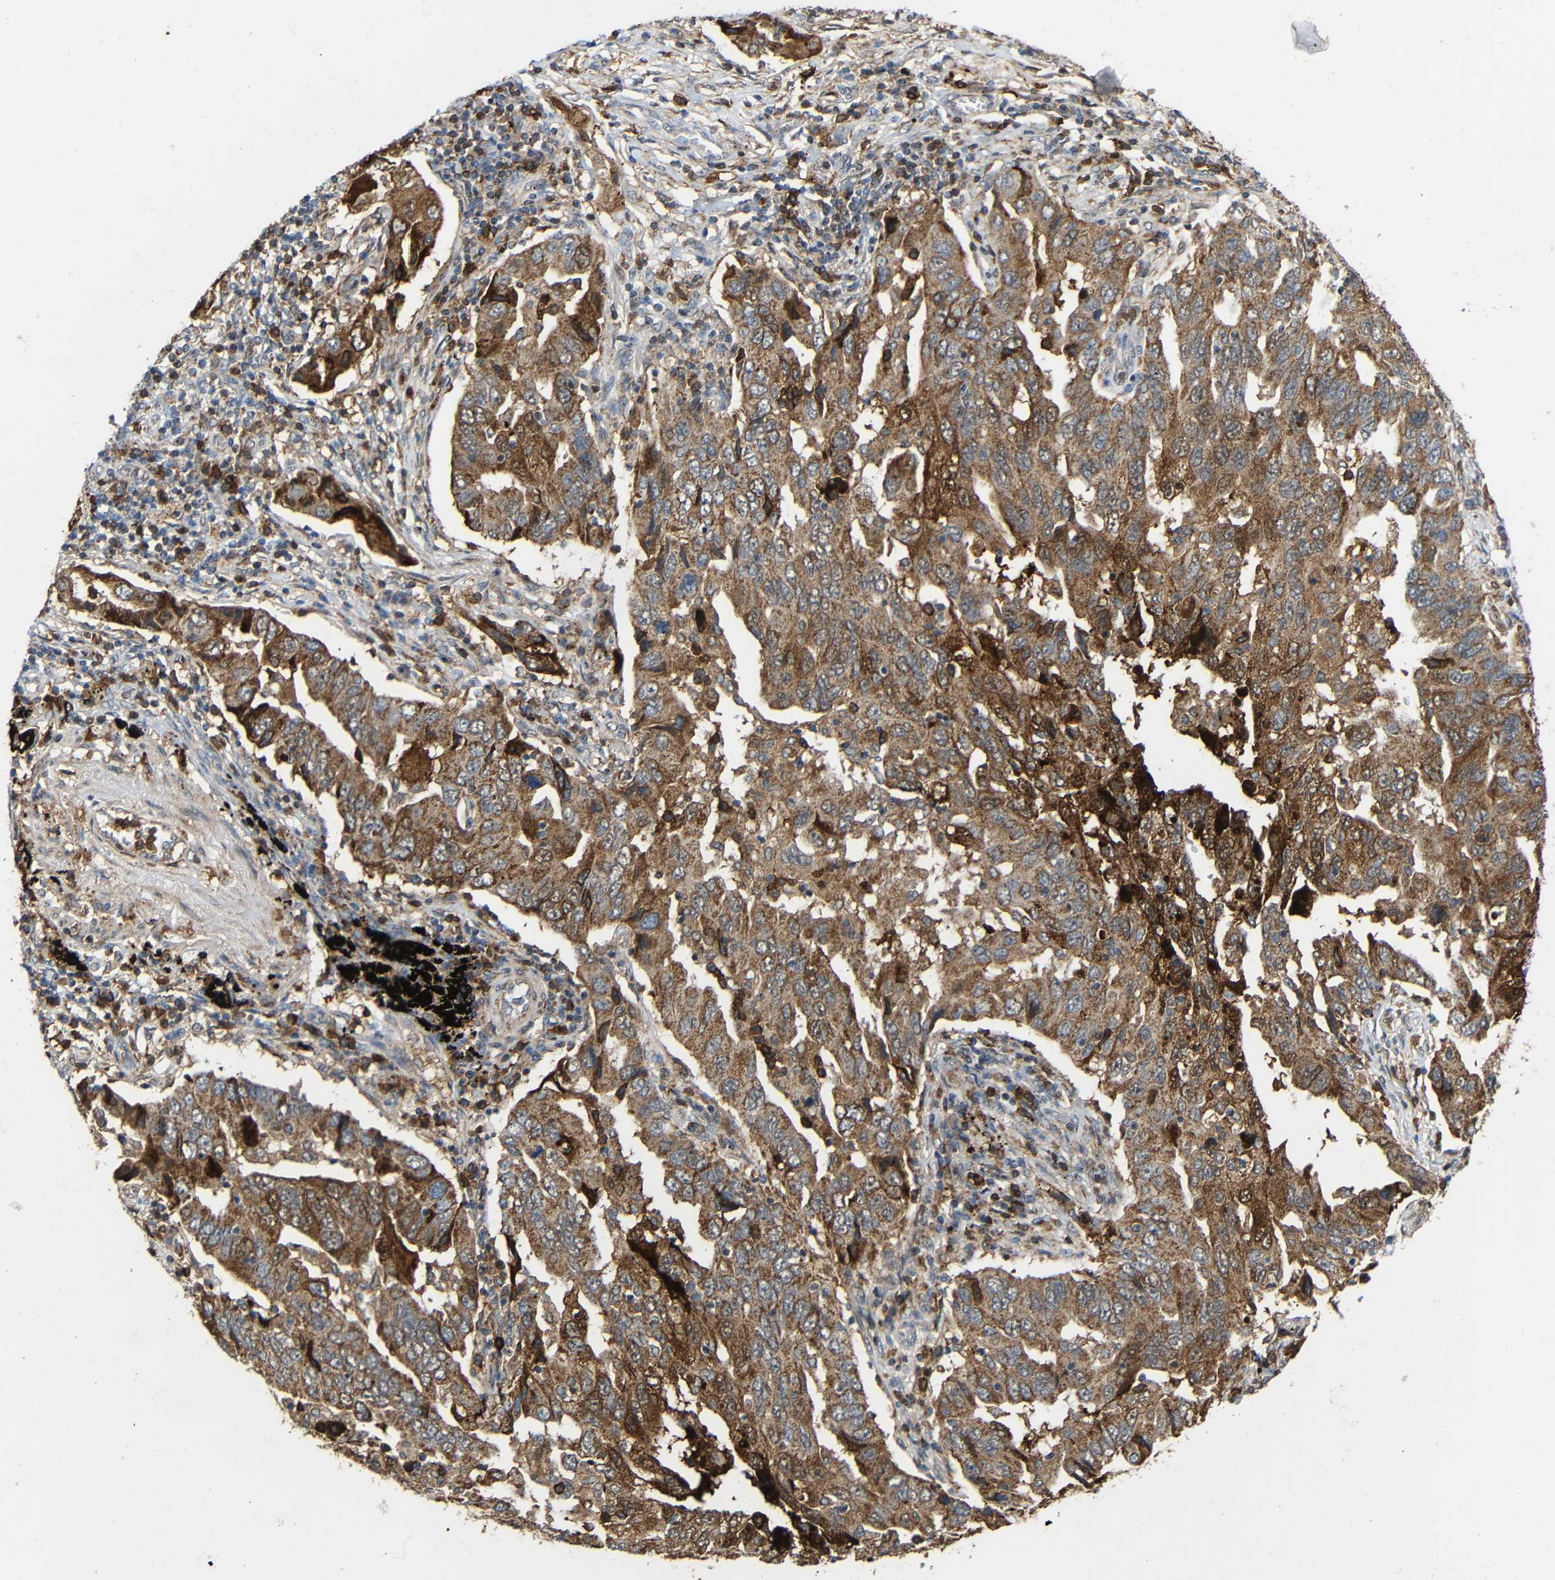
{"staining": {"intensity": "moderate", "quantity": ">75%", "location": "cytoplasmic/membranous"}, "tissue": "lung cancer", "cell_type": "Tumor cells", "image_type": "cancer", "snomed": [{"axis": "morphology", "description": "Adenocarcinoma, NOS"}, {"axis": "topography", "description": "Lung"}], "caption": "Immunohistochemistry of adenocarcinoma (lung) displays medium levels of moderate cytoplasmic/membranous expression in about >75% of tumor cells.", "gene": "C1GALT1", "patient": {"sex": "female", "age": 65}}